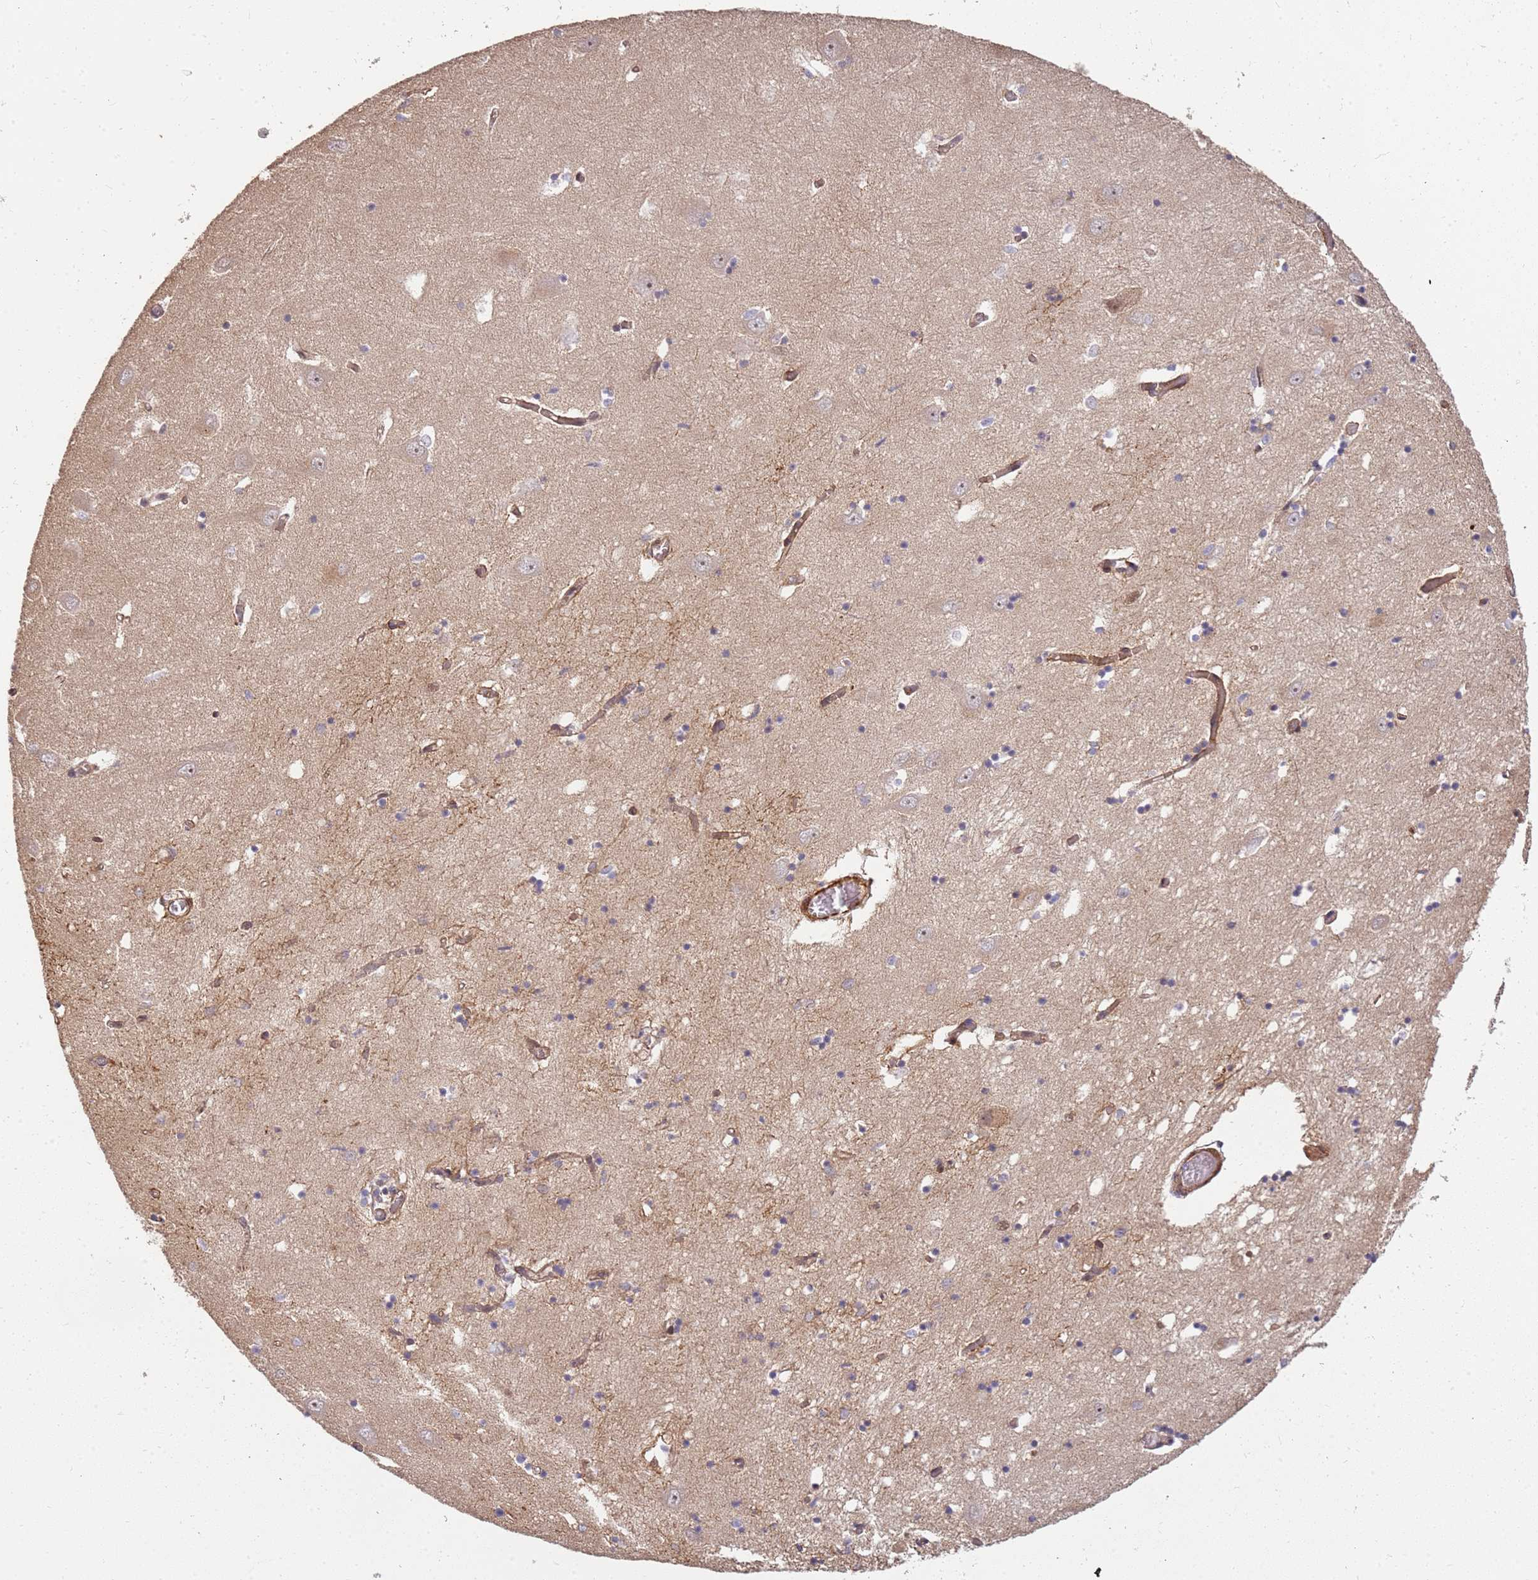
{"staining": {"intensity": "weak", "quantity": "<25%", "location": "cytoplasmic/membranous,nuclear"}, "tissue": "hippocampus", "cell_type": "Glial cells", "image_type": "normal", "snomed": [{"axis": "morphology", "description": "Normal tissue, NOS"}, {"axis": "topography", "description": "Hippocampus"}], "caption": "Histopathology image shows no protein staining in glial cells of unremarkable hippocampus. (DAB (3,3'-diaminobenzidine) immunohistochemistry with hematoxylin counter stain).", "gene": "ST18", "patient": {"sex": "male", "age": 70}}